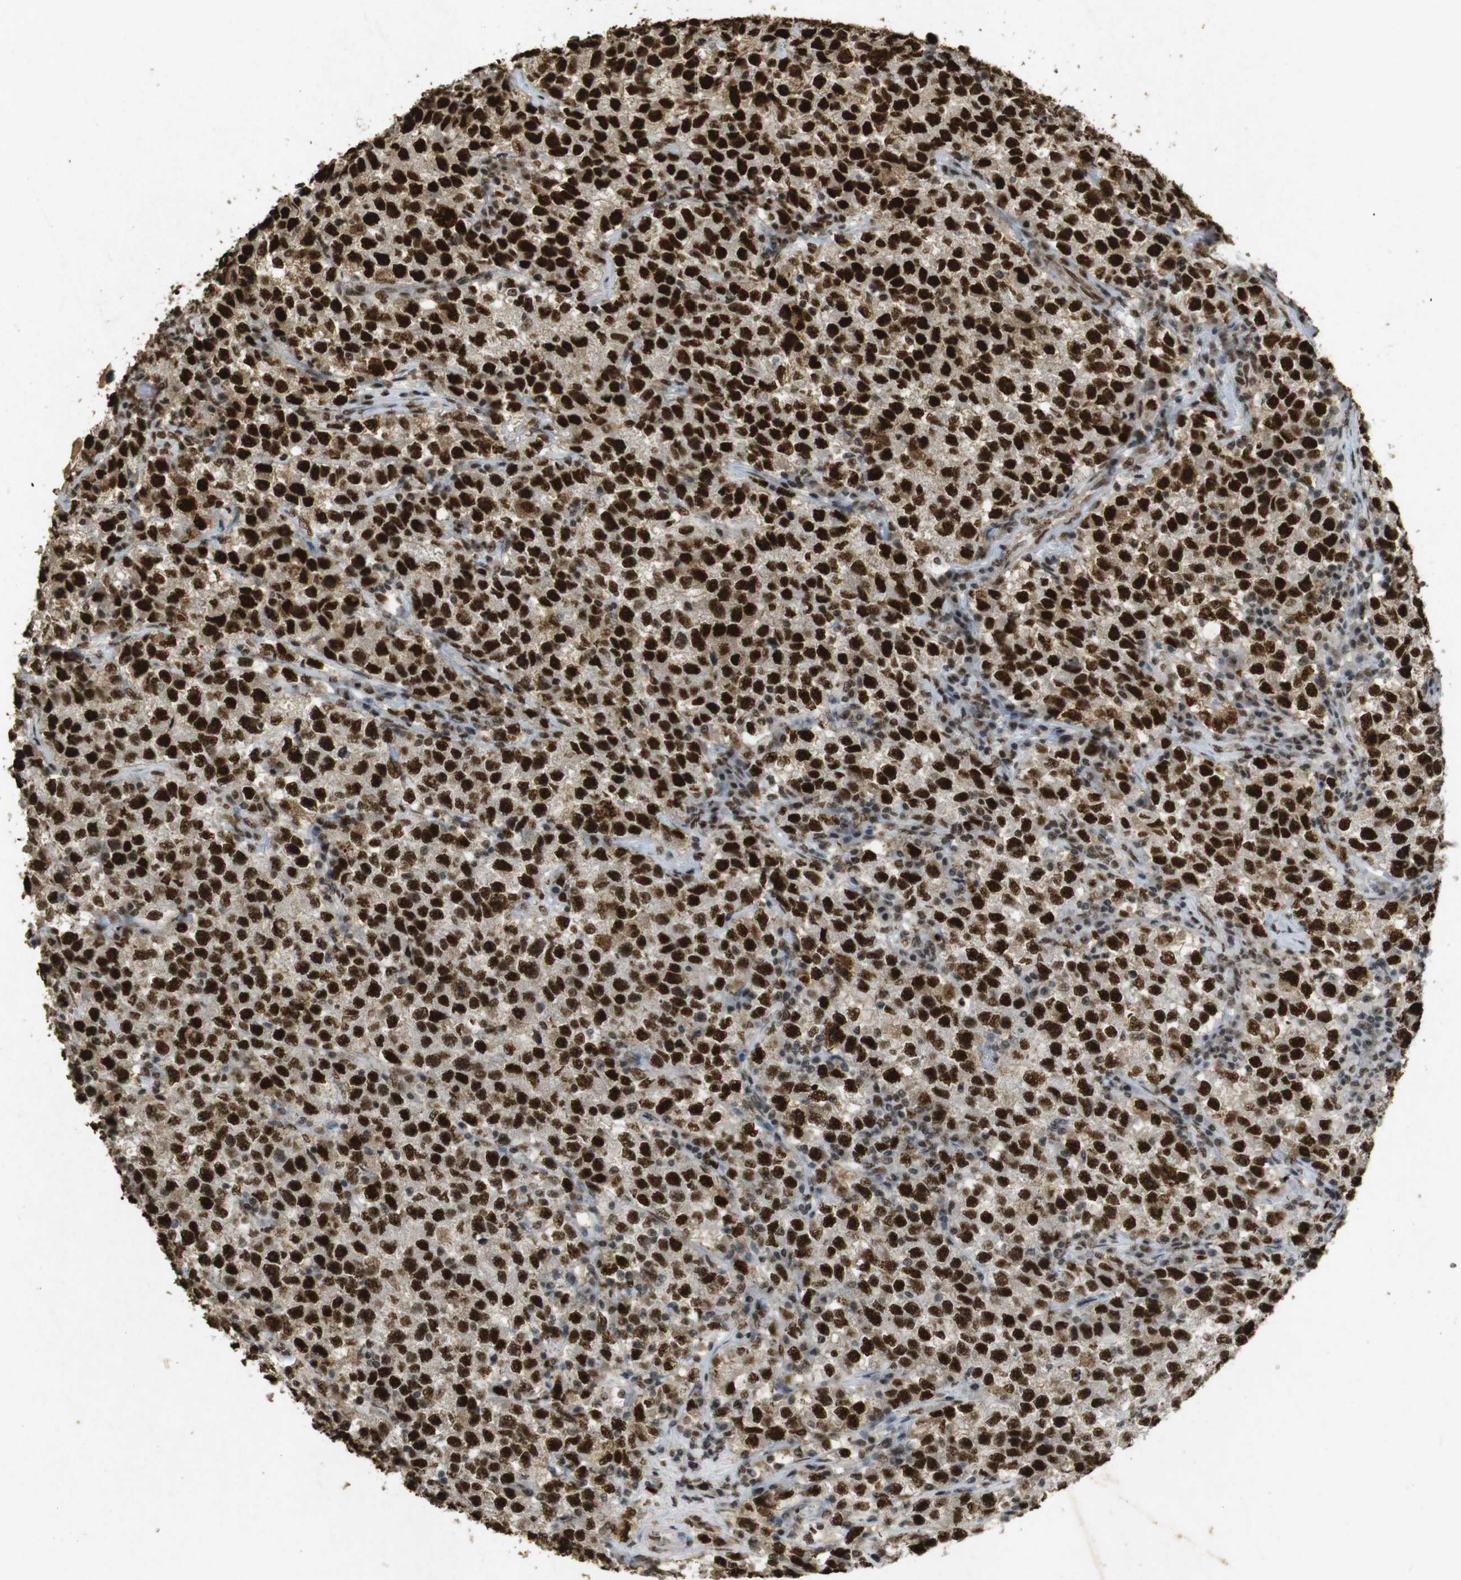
{"staining": {"intensity": "strong", "quantity": ">75%", "location": "nuclear"}, "tissue": "testis cancer", "cell_type": "Tumor cells", "image_type": "cancer", "snomed": [{"axis": "morphology", "description": "Seminoma, NOS"}, {"axis": "topography", "description": "Testis"}], "caption": "Immunohistochemical staining of testis cancer demonstrates high levels of strong nuclear expression in approximately >75% of tumor cells.", "gene": "GATA4", "patient": {"sex": "male", "age": 22}}